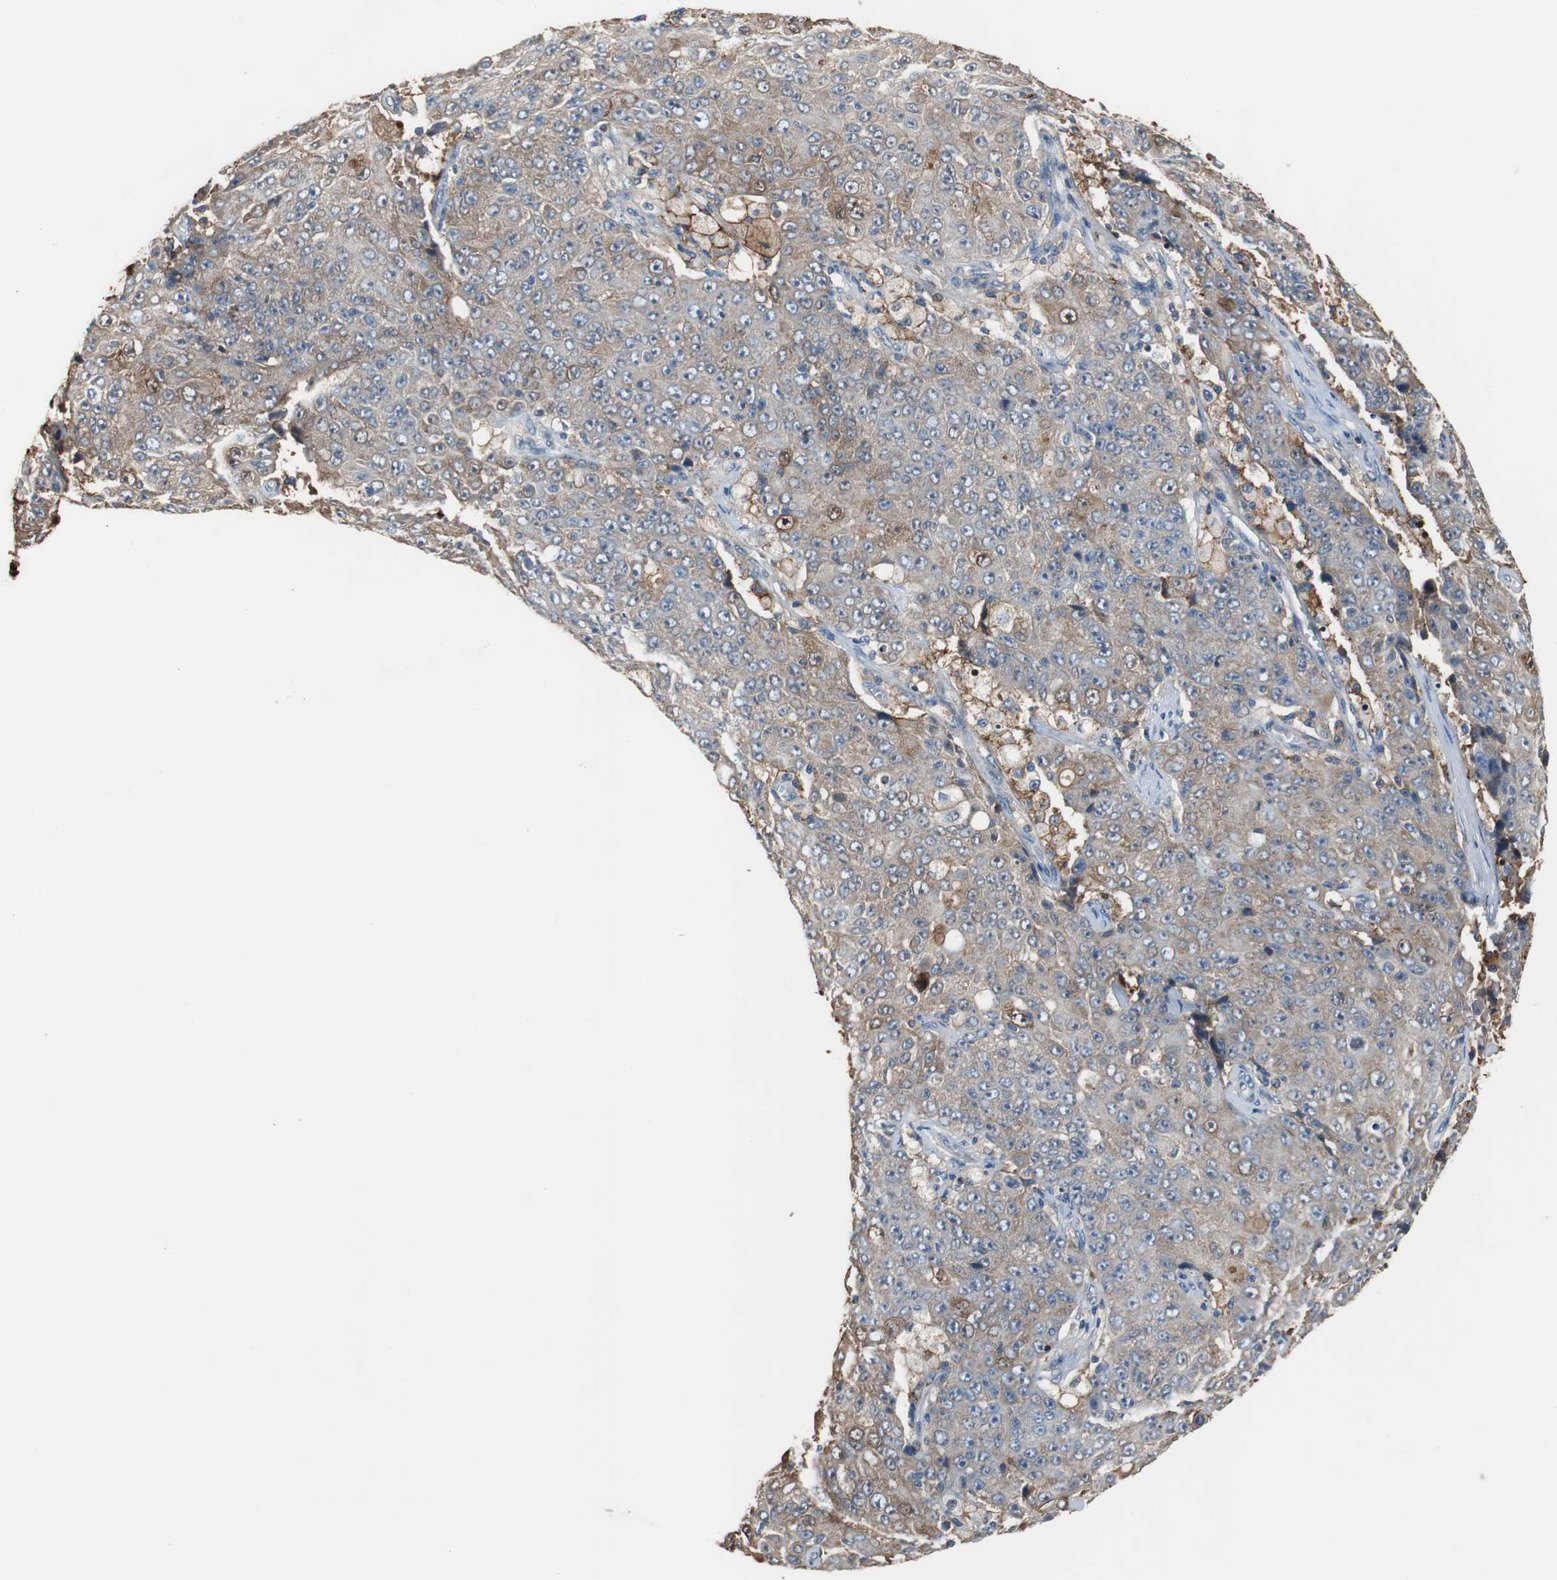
{"staining": {"intensity": "moderate", "quantity": "25%-75%", "location": "cytoplasmic/membranous"}, "tissue": "ovarian cancer", "cell_type": "Tumor cells", "image_type": "cancer", "snomed": [{"axis": "morphology", "description": "Carcinoma, endometroid"}, {"axis": "topography", "description": "Ovary"}], "caption": "Immunohistochemistry (IHC) image of ovarian cancer stained for a protein (brown), which reveals medium levels of moderate cytoplasmic/membranous positivity in about 25%-75% of tumor cells.", "gene": "ANXA4", "patient": {"sex": "female", "age": 42}}